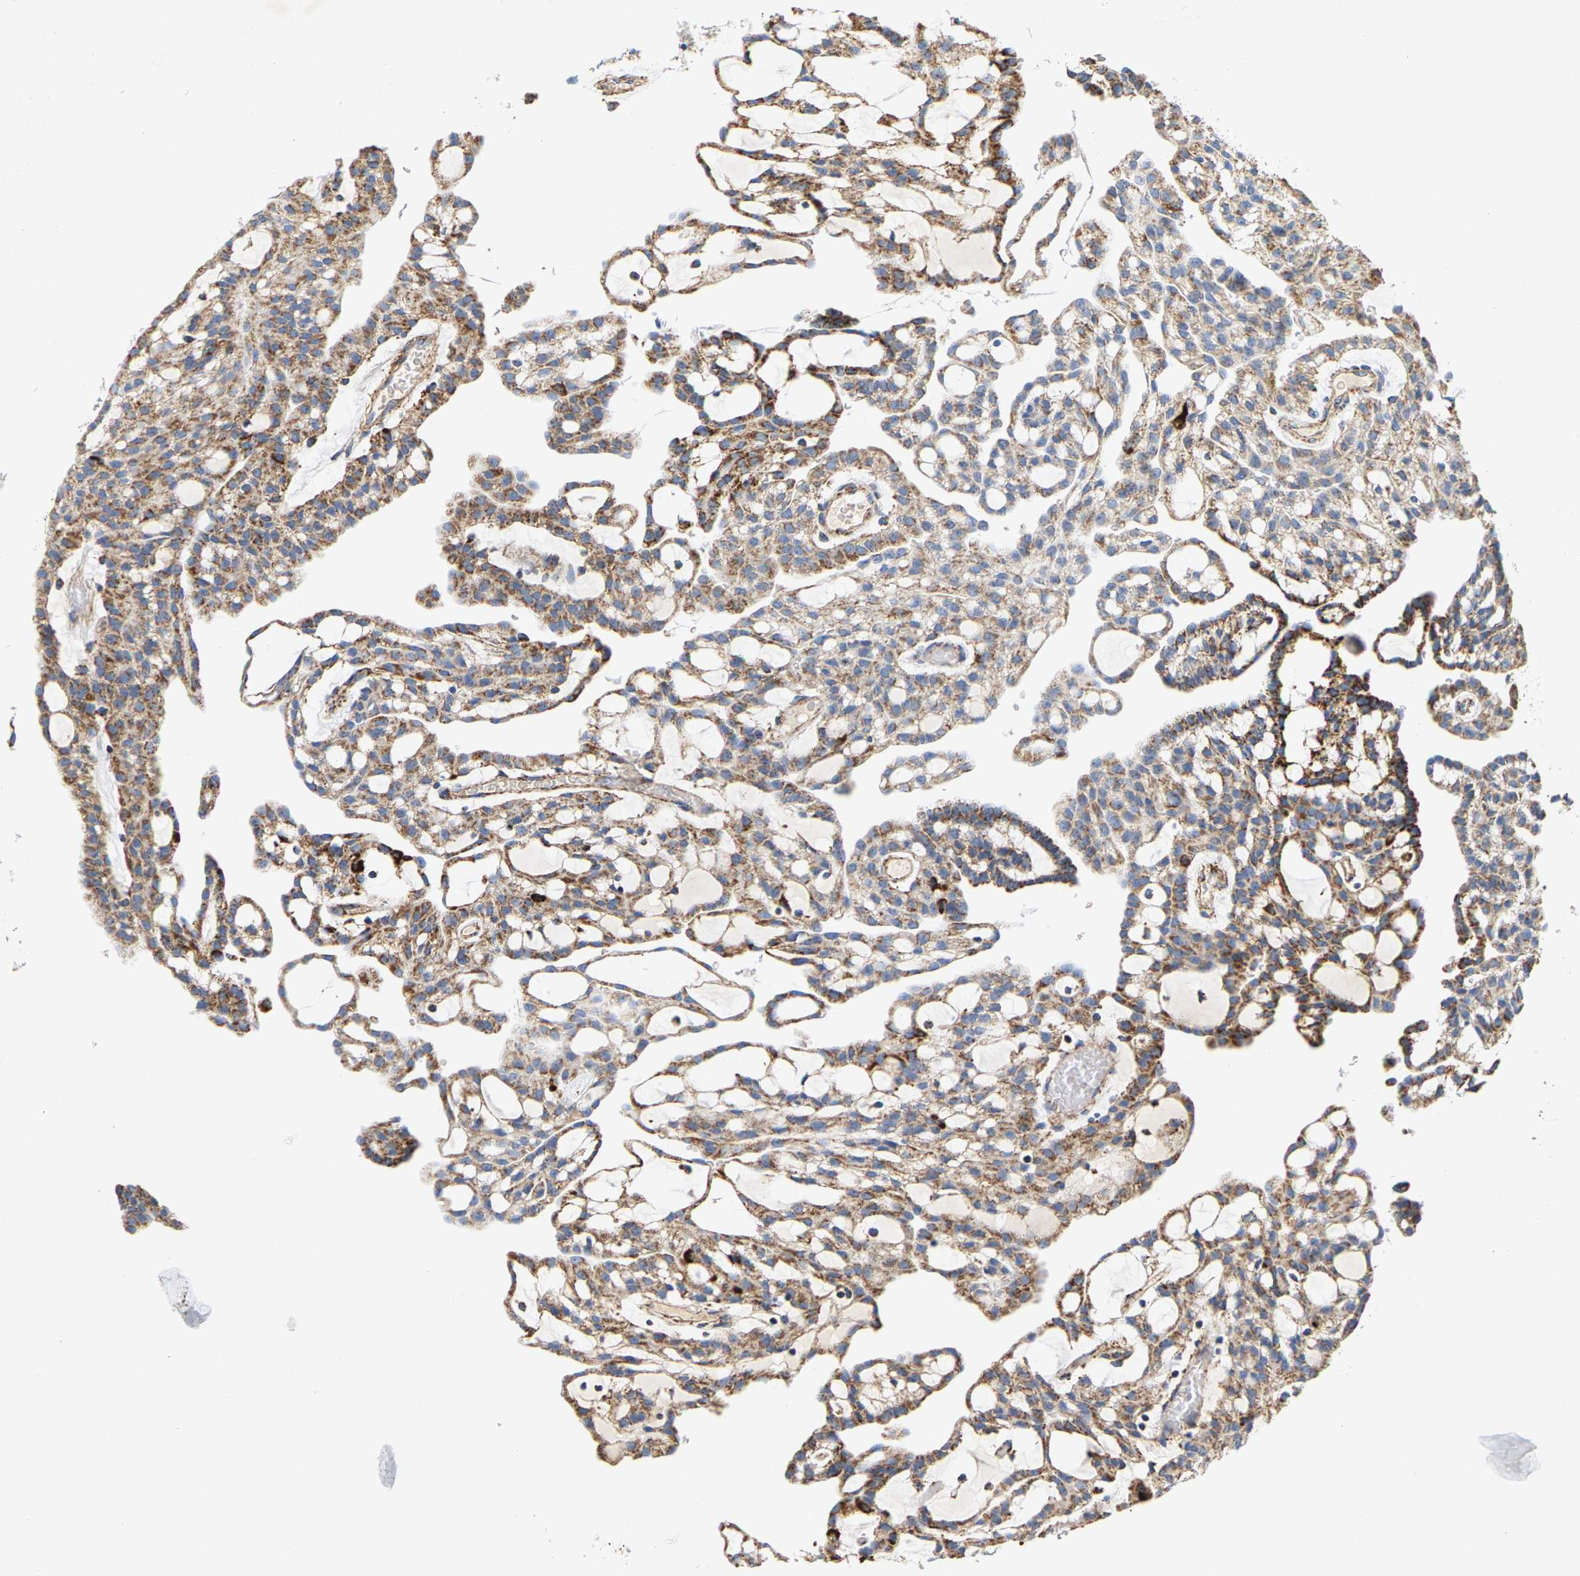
{"staining": {"intensity": "moderate", "quantity": ">75%", "location": "cytoplasmic/membranous"}, "tissue": "renal cancer", "cell_type": "Tumor cells", "image_type": "cancer", "snomed": [{"axis": "morphology", "description": "Adenocarcinoma, NOS"}, {"axis": "topography", "description": "Kidney"}], "caption": "Renal adenocarcinoma tissue demonstrates moderate cytoplasmic/membranous expression in approximately >75% of tumor cells, visualized by immunohistochemistry.", "gene": "SHMT2", "patient": {"sex": "male", "age": 63}}